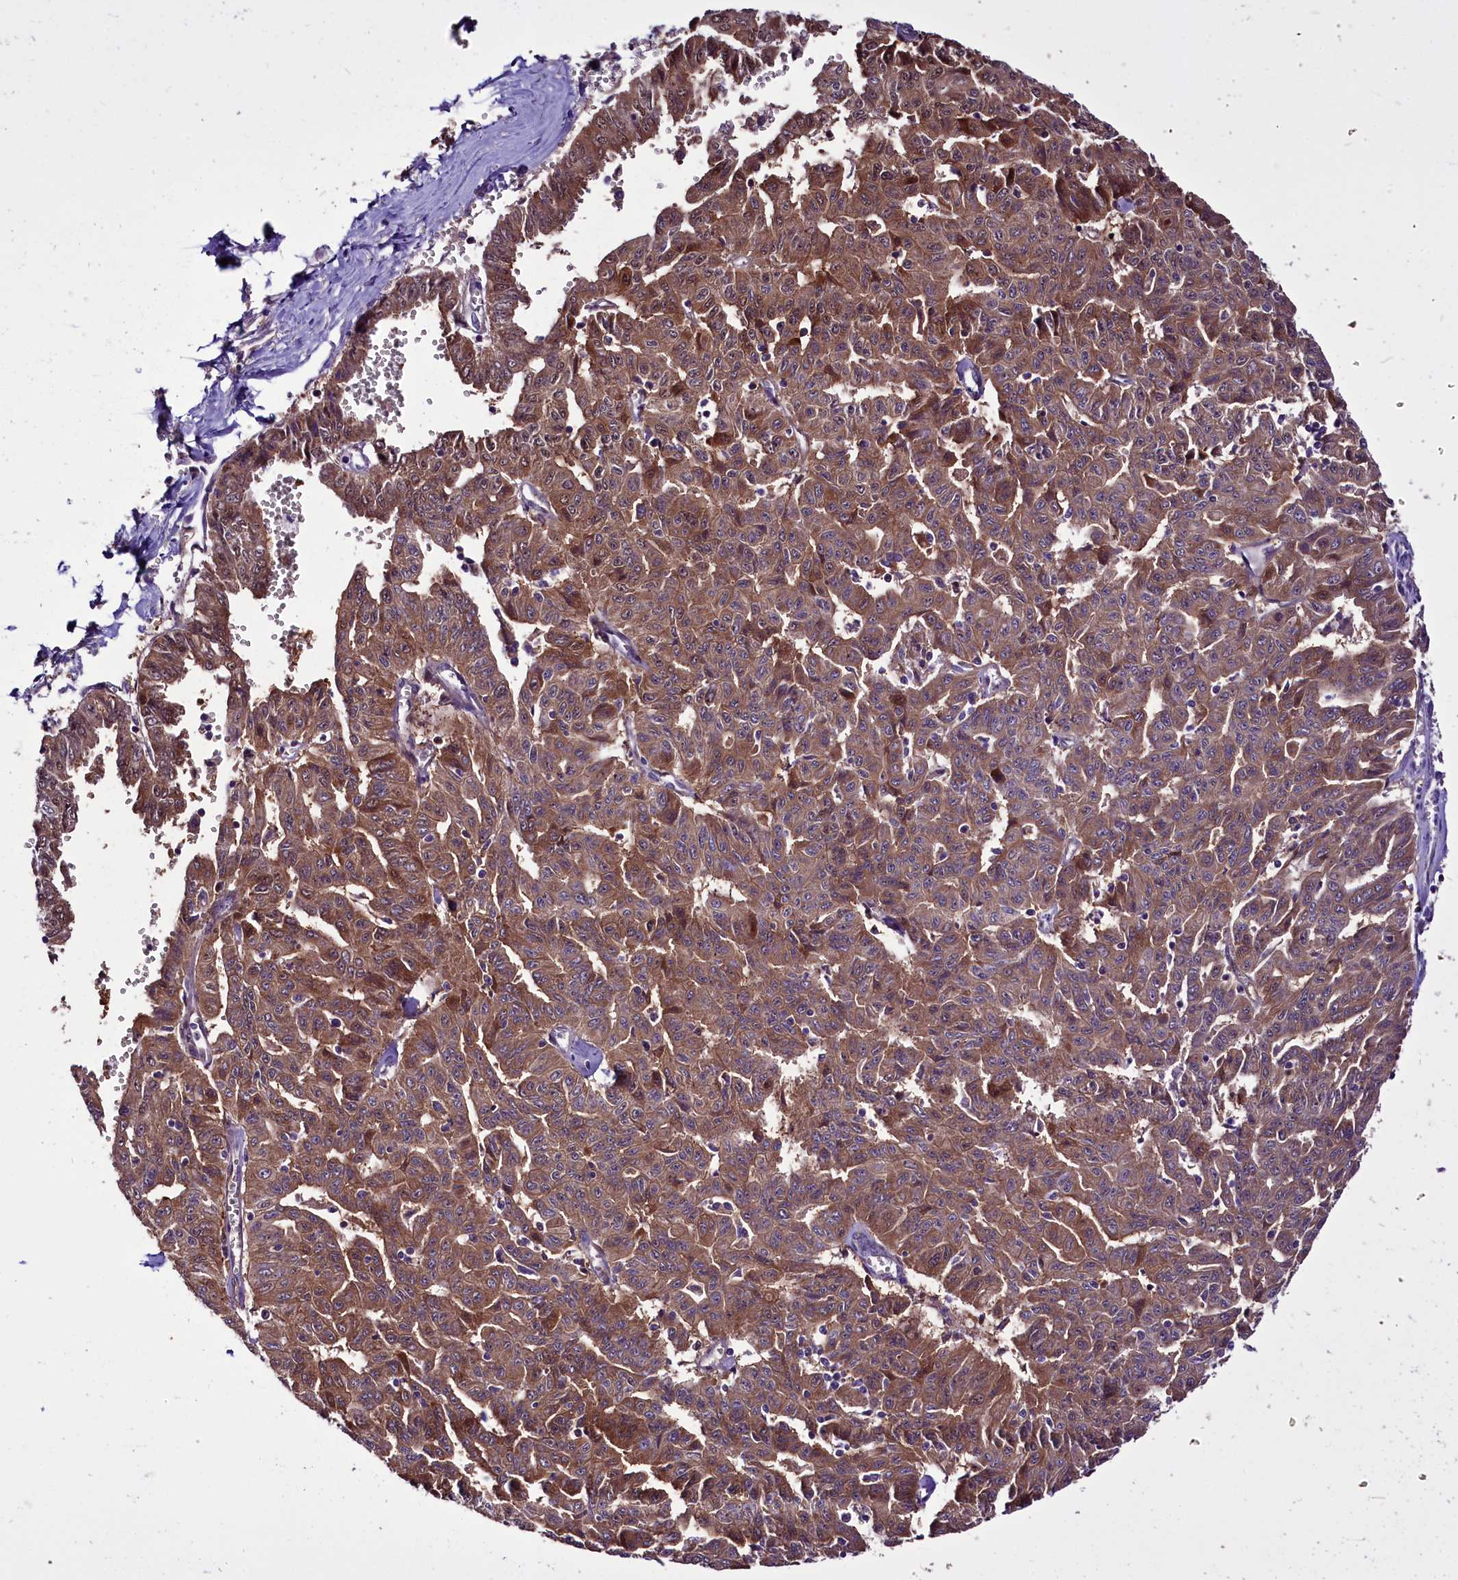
{"staining": {"intensity": "moderate", "quantity": "25%-75%", "location": "cytoplasmic/membranous"}, "tissue": "liver cancer", "cell_type": "Tumor cells", "image_type": "cancer", "snomed": [{"axis": "morphology", "description": "Cholangiocarcinoma"}, {"axis": "topography", "description": "Liver"}], "caption": "The histopathology image demonstrates a brown stain indicating the presence of a protein in the cytoplasmic/membranous of tumor cells in liver cholangiocarcinoma.", "gene": "RPUSD2", "patient": {"sex": "female", "age": 77}}